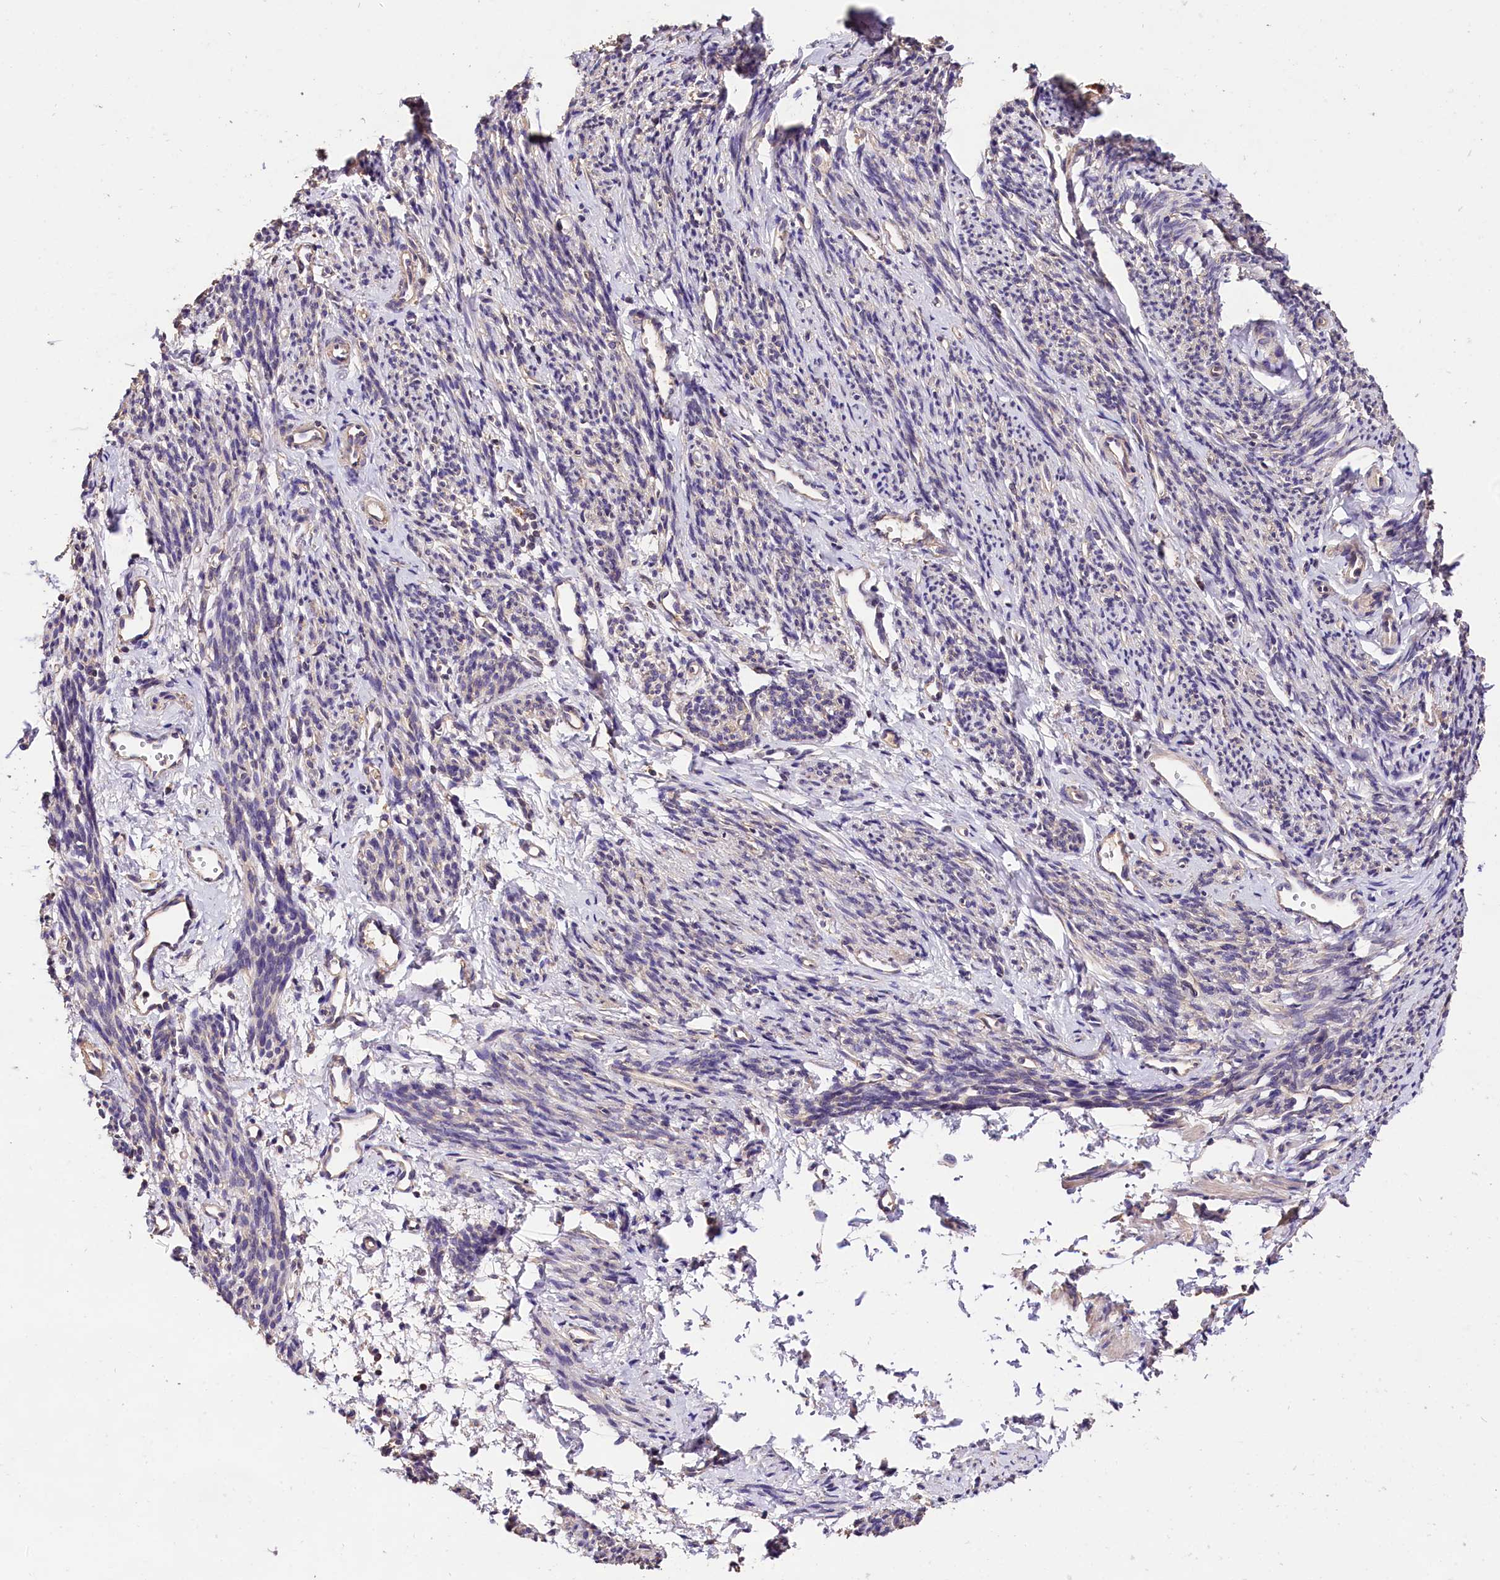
{"staining": {"intensity": "weak", "quantity": "<25%", "location": "cytoplasmic/membranous"}, "tissue": "smooth muscle", "cell_type": "Smooth muscle cells", "image_type": "normal", "snomed": [{"axis": "morphology", "description": "Normal tissue, NOS"}, {"axis": "topography", "description": "Smooth muscle"}, {"axis": "topography", "description": "Uterus"}], "caption": "Smooth muscle cells are negative for protein expression in benign human smooth muscle. (DAB (3,3'-diaminobenzidine) IHC with hematoxylin counter stain).", "gene": "OAS3", "patient": {"sex": "female", "age": 59}}